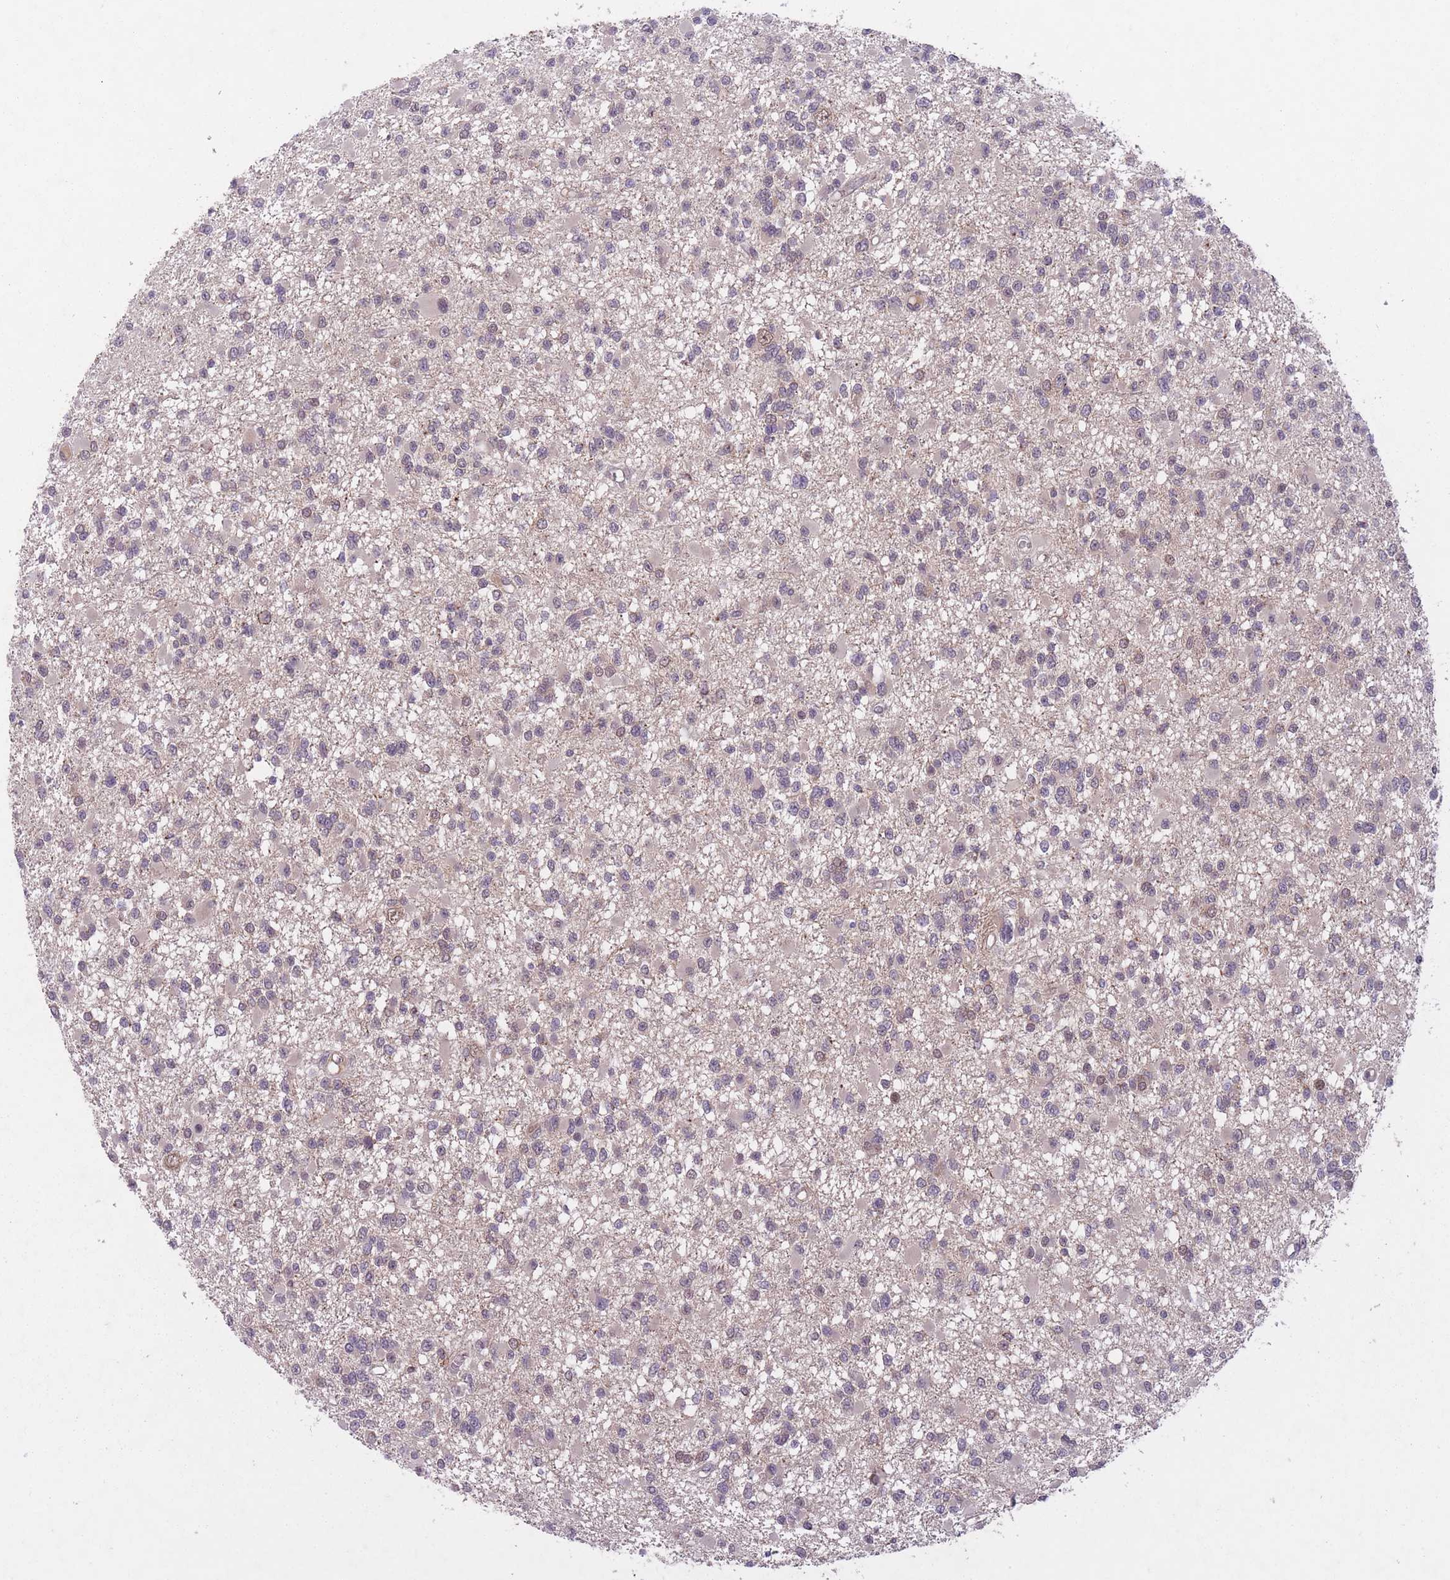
{"staining": {"intensity": "weak", "quantity": "<25%", "location": "cytoplasmic/membranous,nuclear"}, "tissue": "glioma", "cell_type": "Tumor cells", "image_type": "cancer", "snomed": [{"axis": "morphology", "description": "Glioma, malignant, Low grade"}, {"axis": "topography", "description": "Brain"}], "caption": "A histopathology image of human malignant low-grade glioma is negative for staining in tumor cells.", "gene": "SECTM1", "patient": {"sex": "female", "age": 22}}